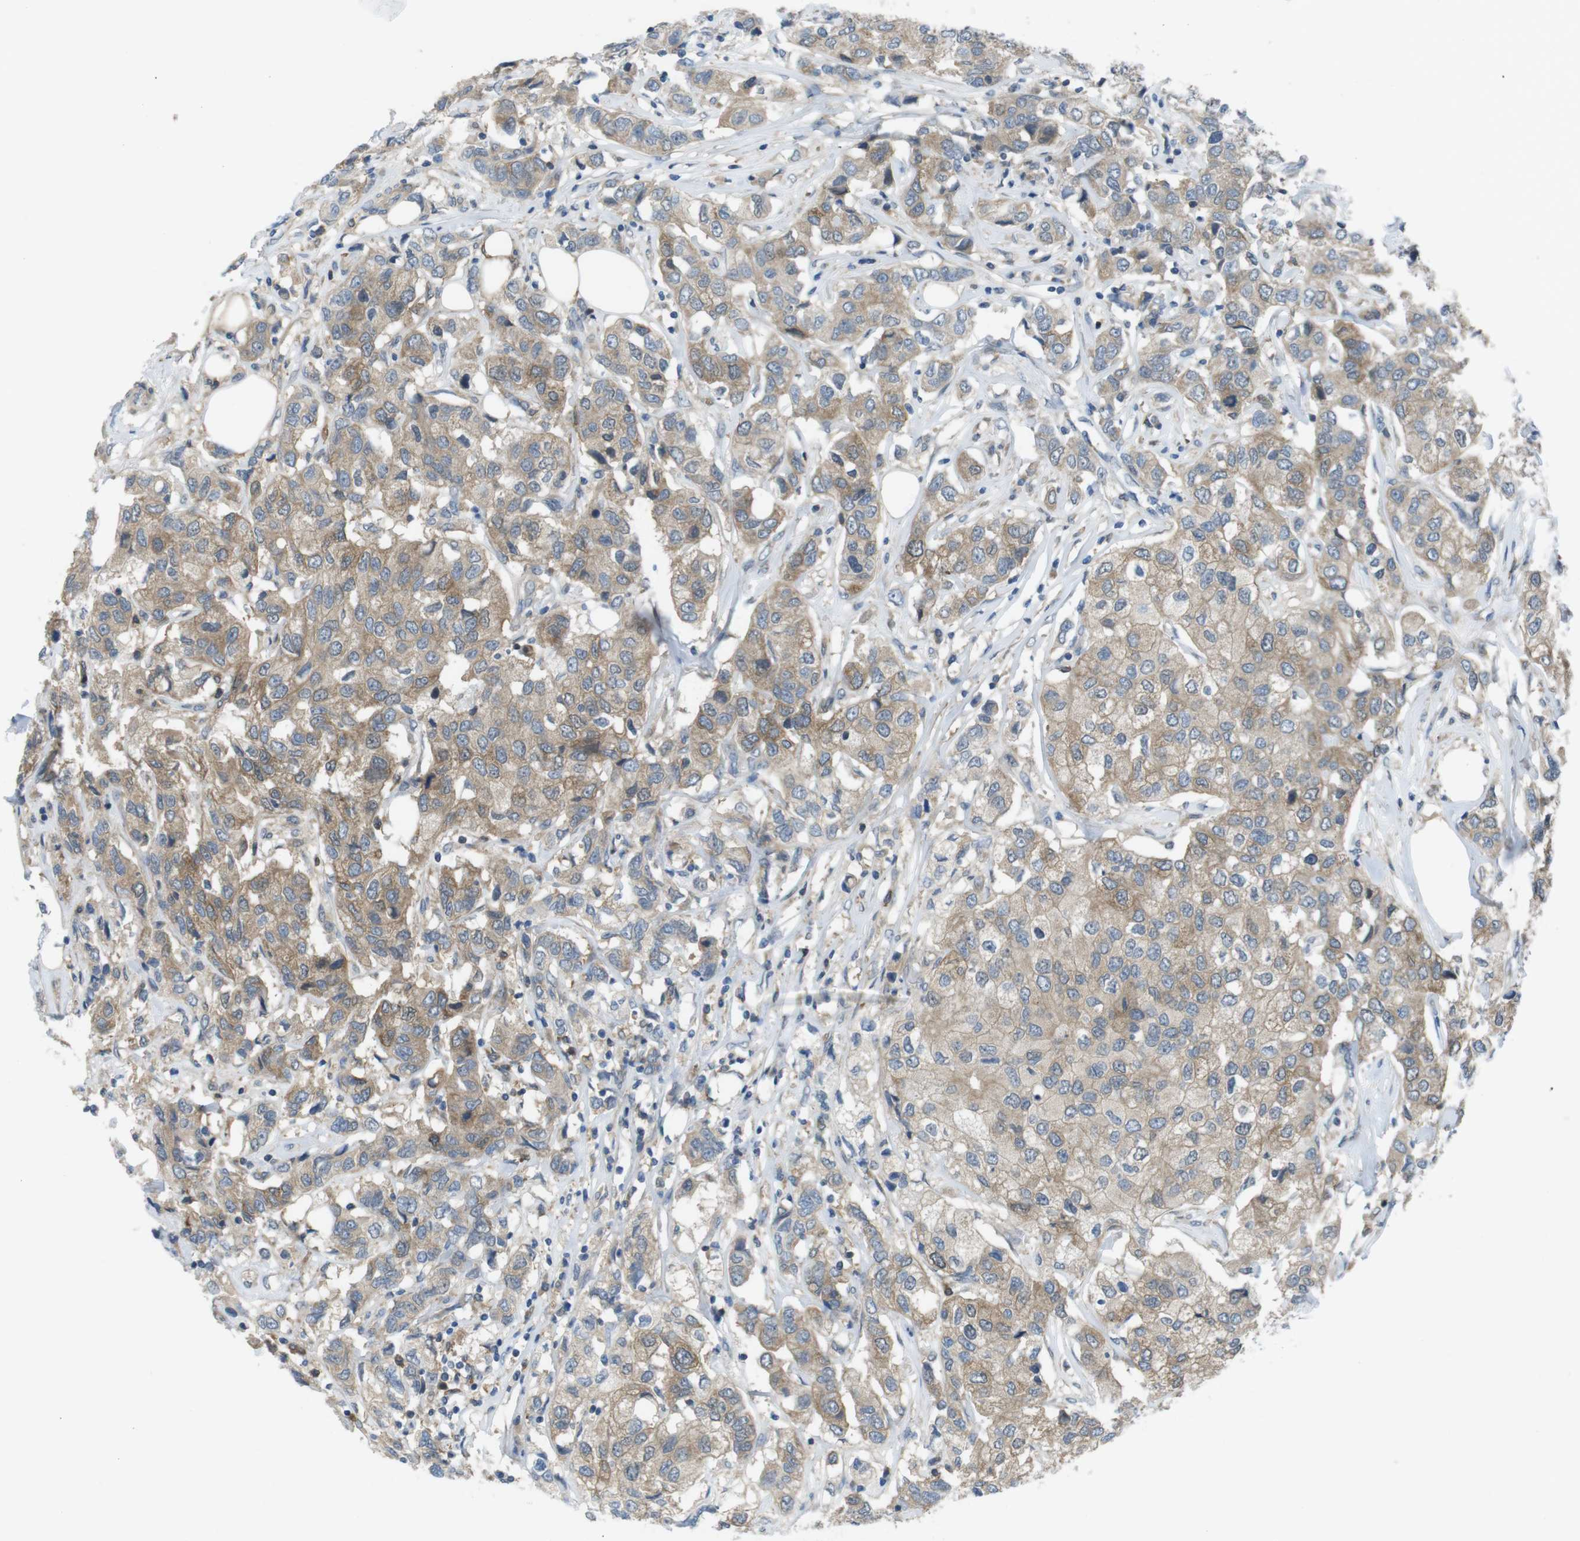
{"staining": {"intensity": "moderate", "quantity": ">75%", "location": "cytoplasmic/membranous"}, "tissue": "breast cancer", "cell_type": "Tumor cells", "image_type": "cancer", "snomed": [{"axis": "morphology", "description": "Duct carcinoma"}, {"axis": "topography", "description": "Breast"}], "caption": "Intraductal carcinoma (breast) tissue reveals moderate cytoplasmic/membranous positivity in about >75% of tumor cells, visualized by immunohistochemistry.", "gene": "MTHFD1", "patient": {"sex": "female", "age": 80}}